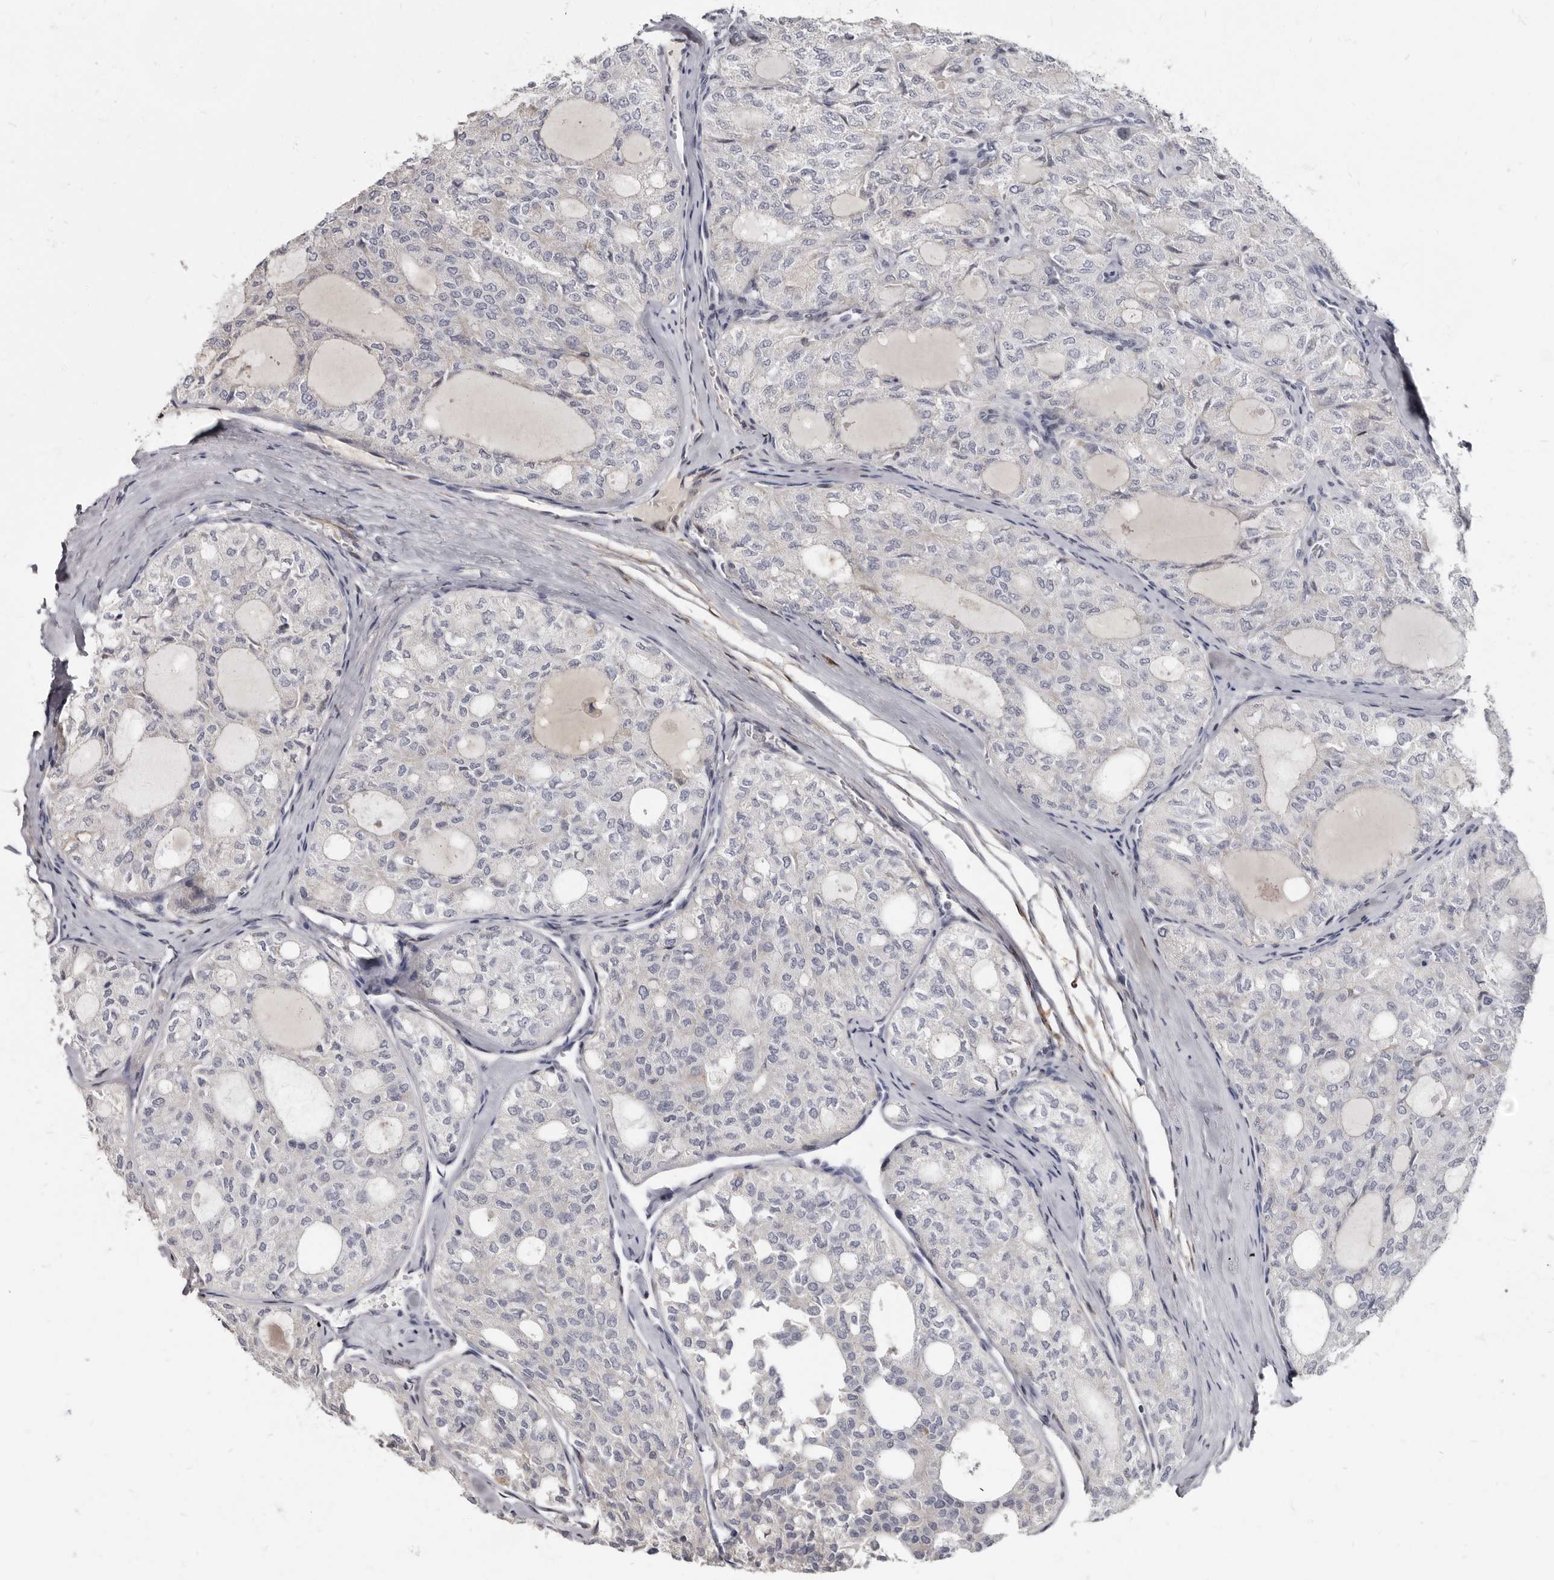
{"staining": {"intensity": "negative", "quantity": "none", "location": "none"}, "tissue": "thyroid cancer", "cell_type": "Tumor cells", "image_type": "cancer", "snomed": [{"axis": "morphology", "description": "Follicular adenoma carcinoma, NOS"}, {"axis": "topography", "description": "Thyroid gland"}], "caption": "The immunohistochemistry histopathology image has no significant positivity in tumor cells of thyroid follicular adenoma carcinoma tissue.", "gene": "MRGPRF", "patient": {"sex": "male", "age": 75}}